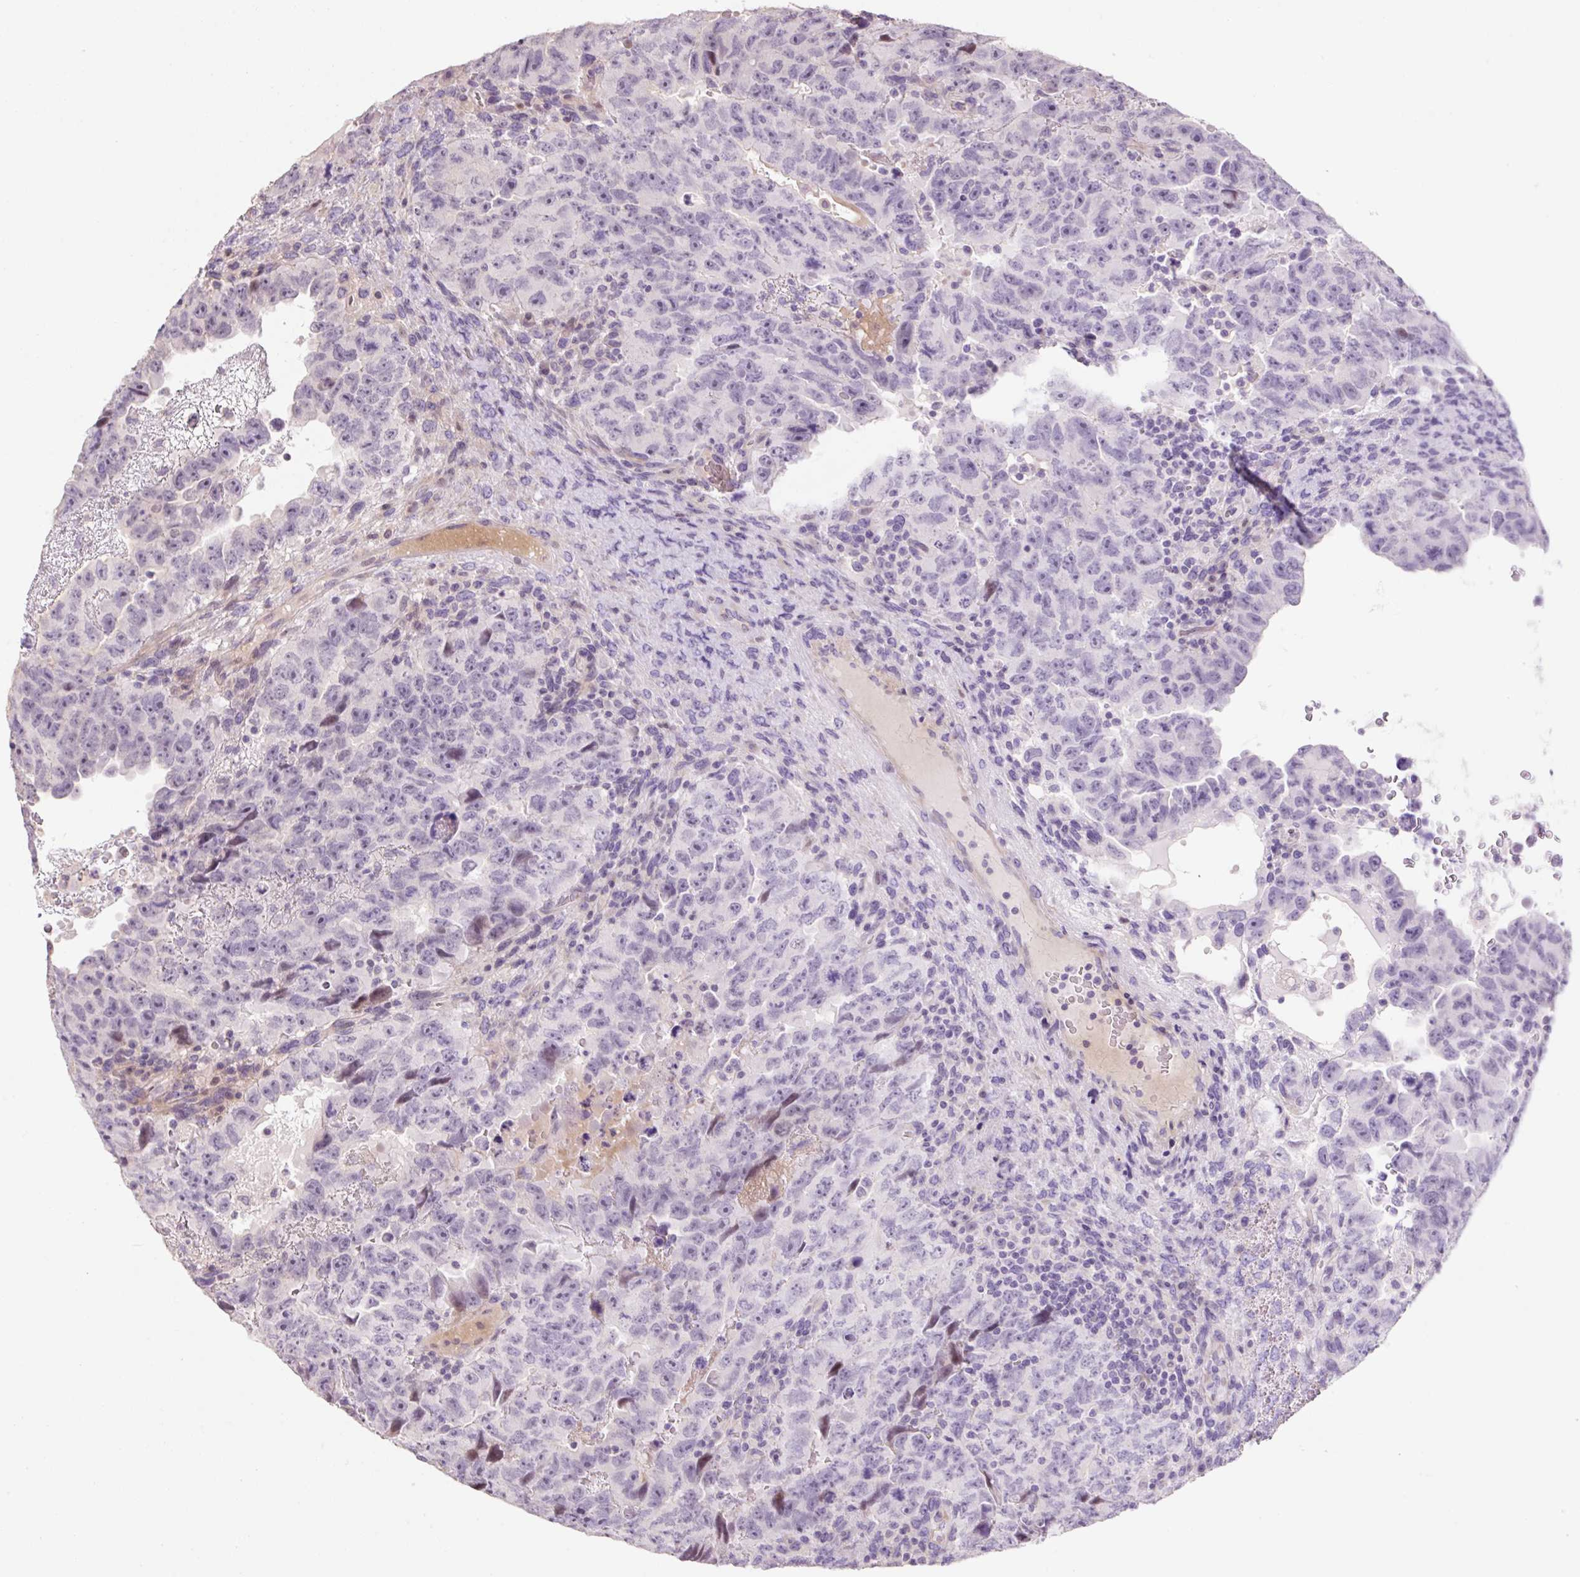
{"staining": {"intensity": "weak", "quantity": "<25%", "location": "nuclear"}, "tissue": "testis cancer", "cell_type": "Tumor cells", "image_type": "cancer", "snomed": [{"axis": "morphology", "description": "Carcinoma, Embryonal, NOS"}, {"axis": "topography", "description": "Testis"}], "caption": "This is an immunohistochemistry micrograph of human embryonal carcinoma (testis). There is no expression in tumor cells.", "gene": "ZNF552", "patient": {"sex": "male", "age": 24}}